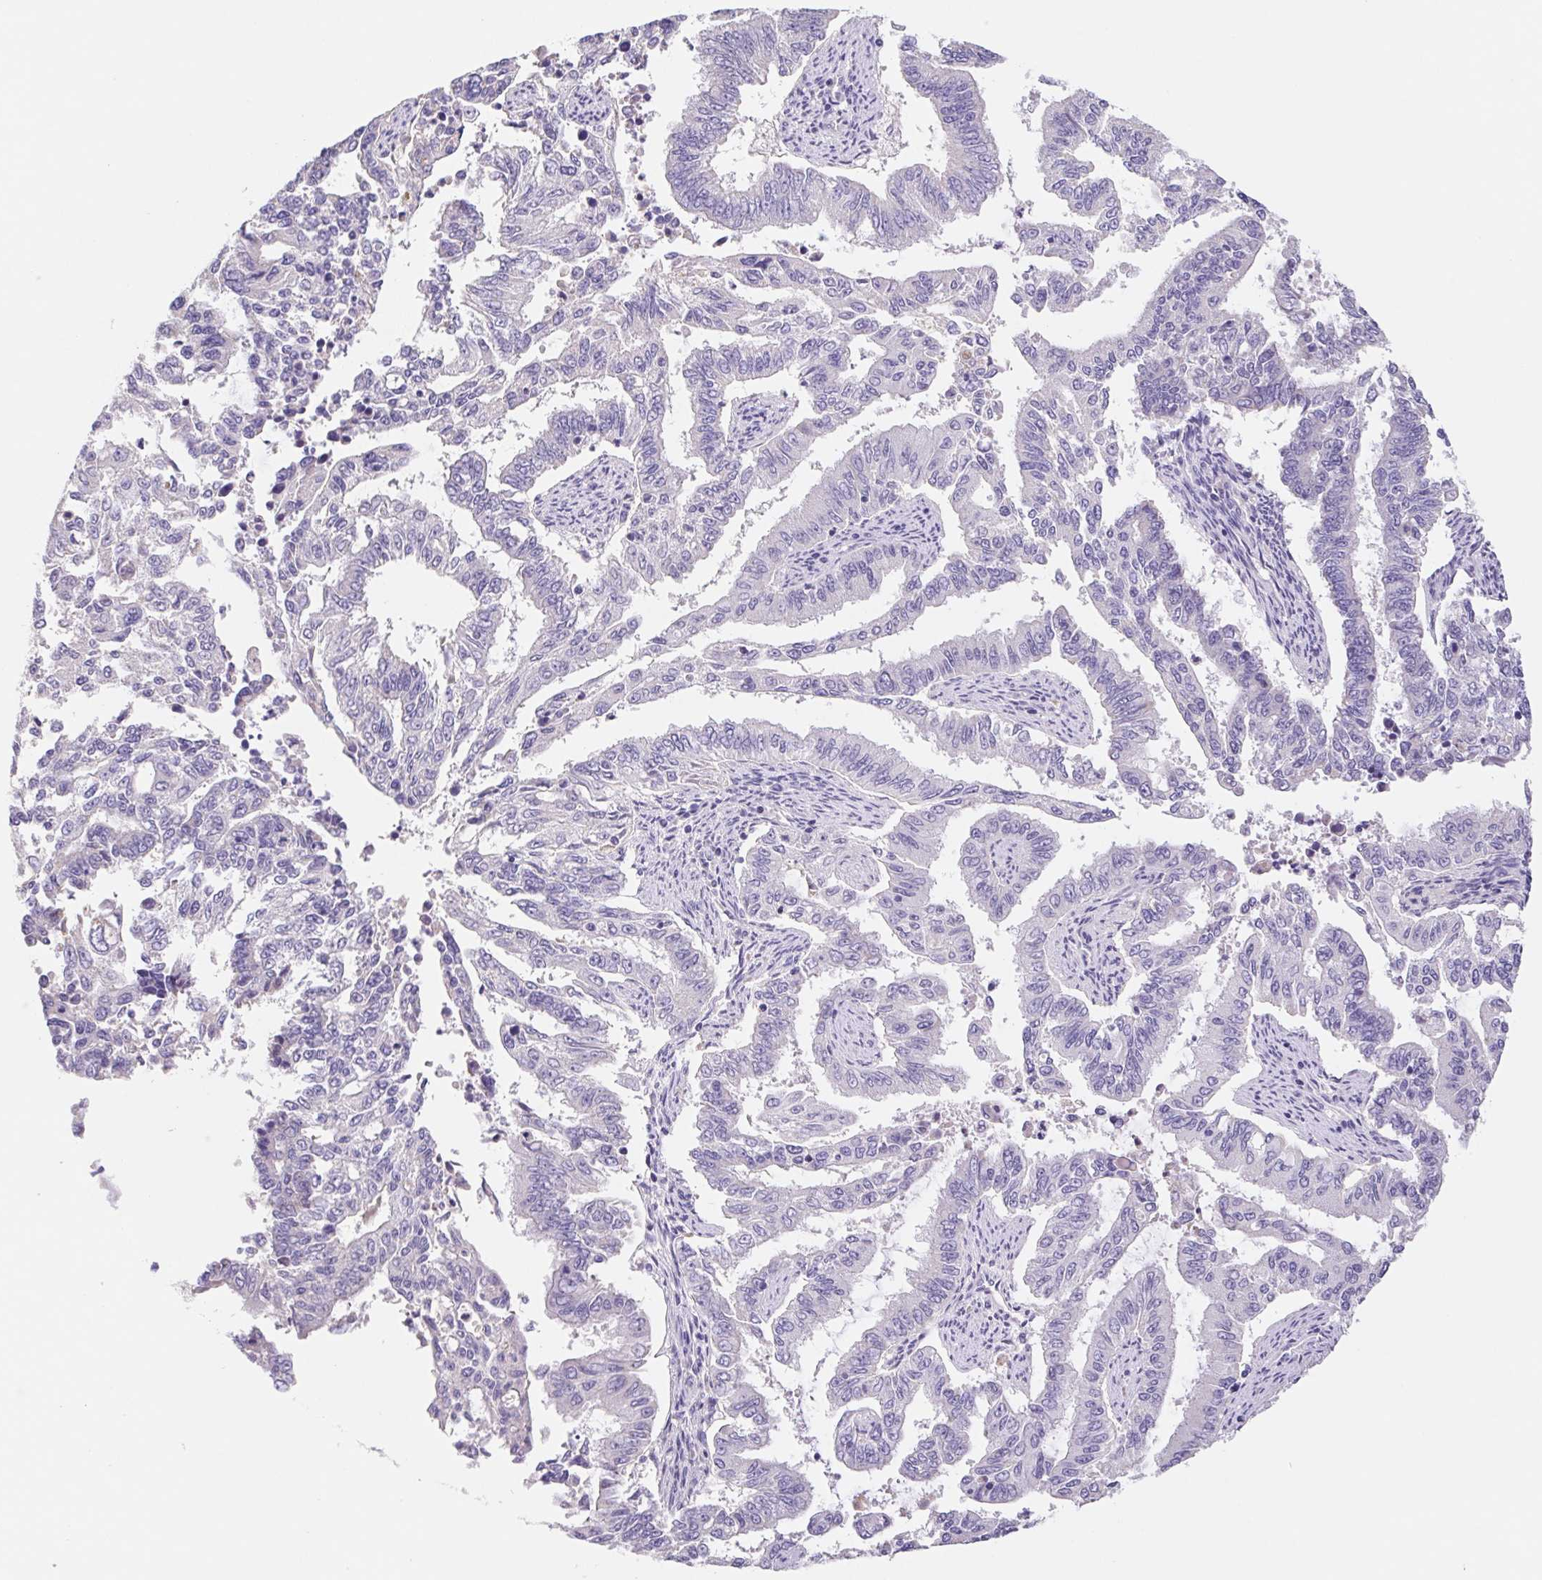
{"staining": {"intensity": "negative", "quantity": "none", "location": "none"}, "tissue": "endometrial cancer", "cell_type": "Tumor cells", "image_type": "cancer", "snomed": [{"axis": "morphology", "description": "Adenocarcinoma, NOS"}, {"axis": "topography", "description": "Uterus"}], "caption": "An image of human endometrial cancer (adenocarcinoma) is negative for staining in tumor cells.", "gene": "FKBP6", "patient": {"sex": "female", "age": 59}}